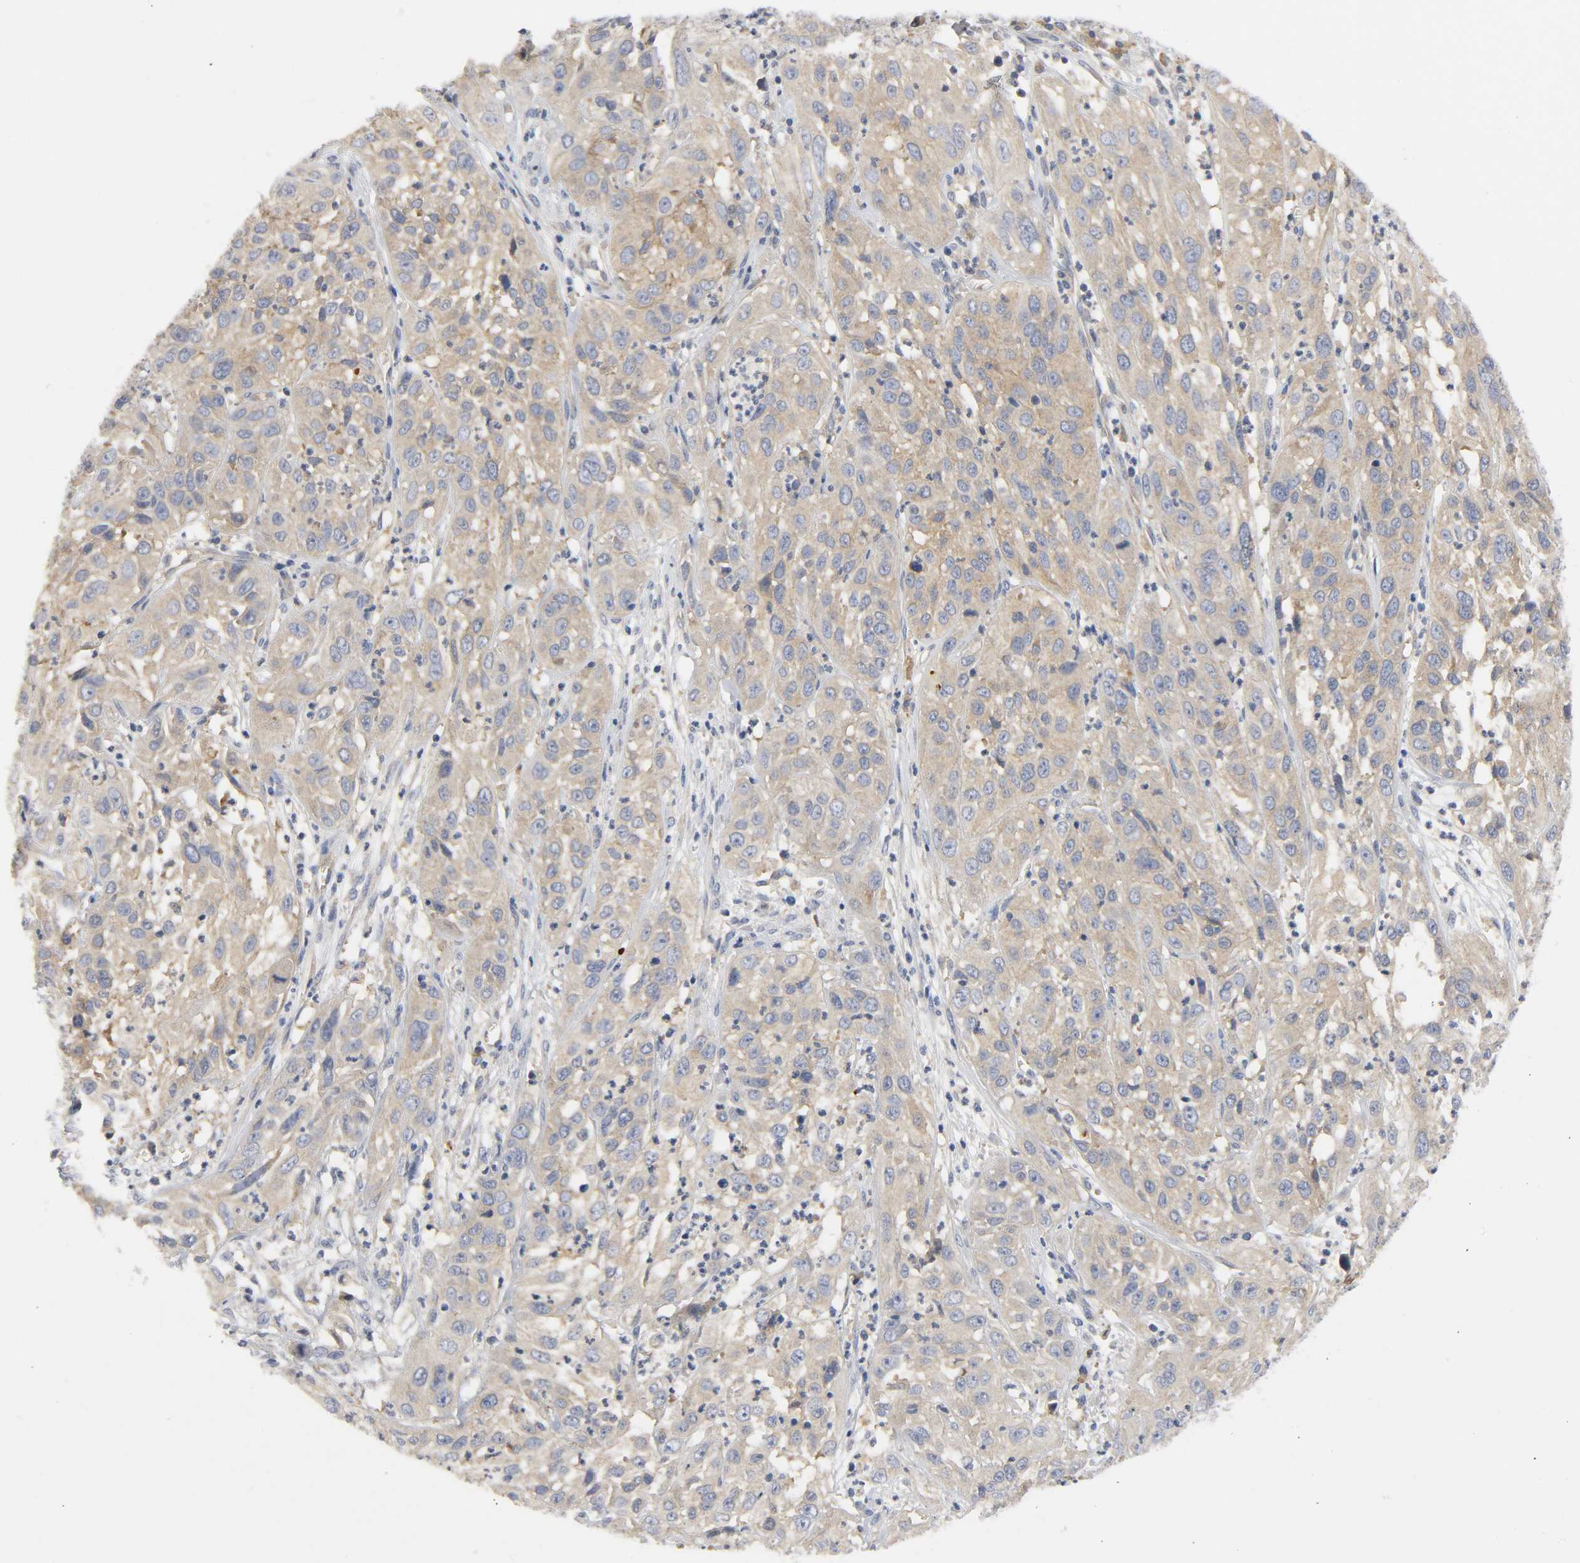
{"staining": {"intensity": "weak", "quantity": ">75%", "location": "cytoplasmic/membranous"}, "tissue": "cervical cancer", "cell_type": "Tumor cells", "image_type": "cancer", "snomed": [{"axis": "morphology", "description": "Squamous cell carcinoma, NOS"}, {"axis": "topography", "description": "Cervix"}], "caption": "IHC staining of cervical cancer (squamous cell carcinoma), which demonstrates low levels of weak cytoplasmic/membranous positivity in about >75% of tumor cells indicating weak cytoplasmic/membranous protein staining. The staining was performed using DAB (3,3'-diaminobenzidine) (brown) for protein detection and nuclei were counterstained in hematoxylin (blue).", "gene": "HDAC6", "patient": {"sex": "female", "age": 32}}